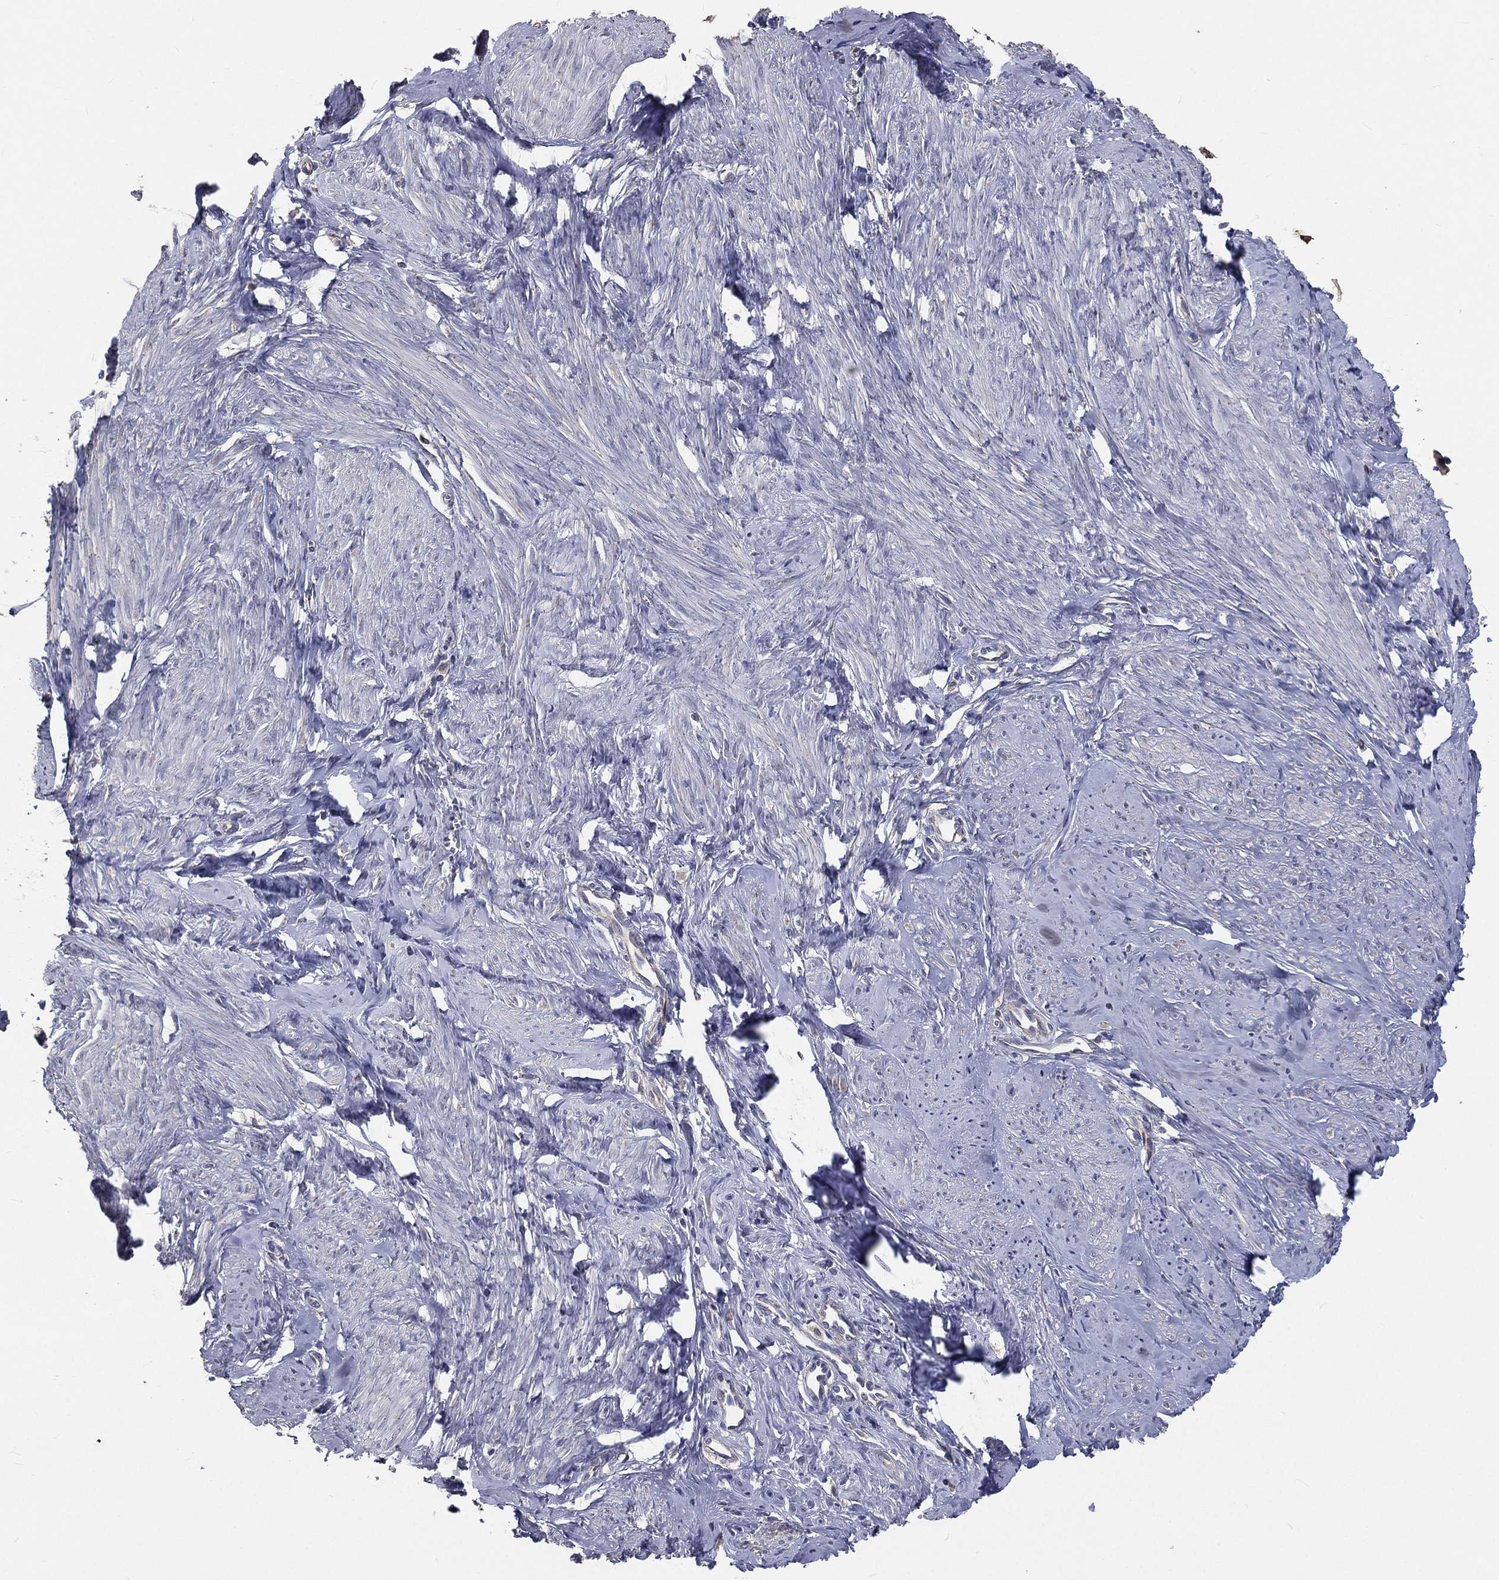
{"staining": {"intensity": "weak", "quantity": "<25%", "location": "cytoplasmic/membranous"}, "tissue": "smooth muscle", "cell_type": "Smooth muscle cells", "image_type": "normal", "snomed": [{"axis": "morphology", "description": "Normal tissue, NOS"}, {"axis": "topography", "description": "Smooth muscle"}], "caption": "High magnification brightfield microscopy of normal smooth muscle stained with DAB (3,3'-diaminobenzidine) (brown) and counterstained with hematoxylin (blue): smooth muscle cells show no significant expression. Nuclei are stained in blue.", "gene": "CROCC", "patient": {"sex": "female", "age": 48}}